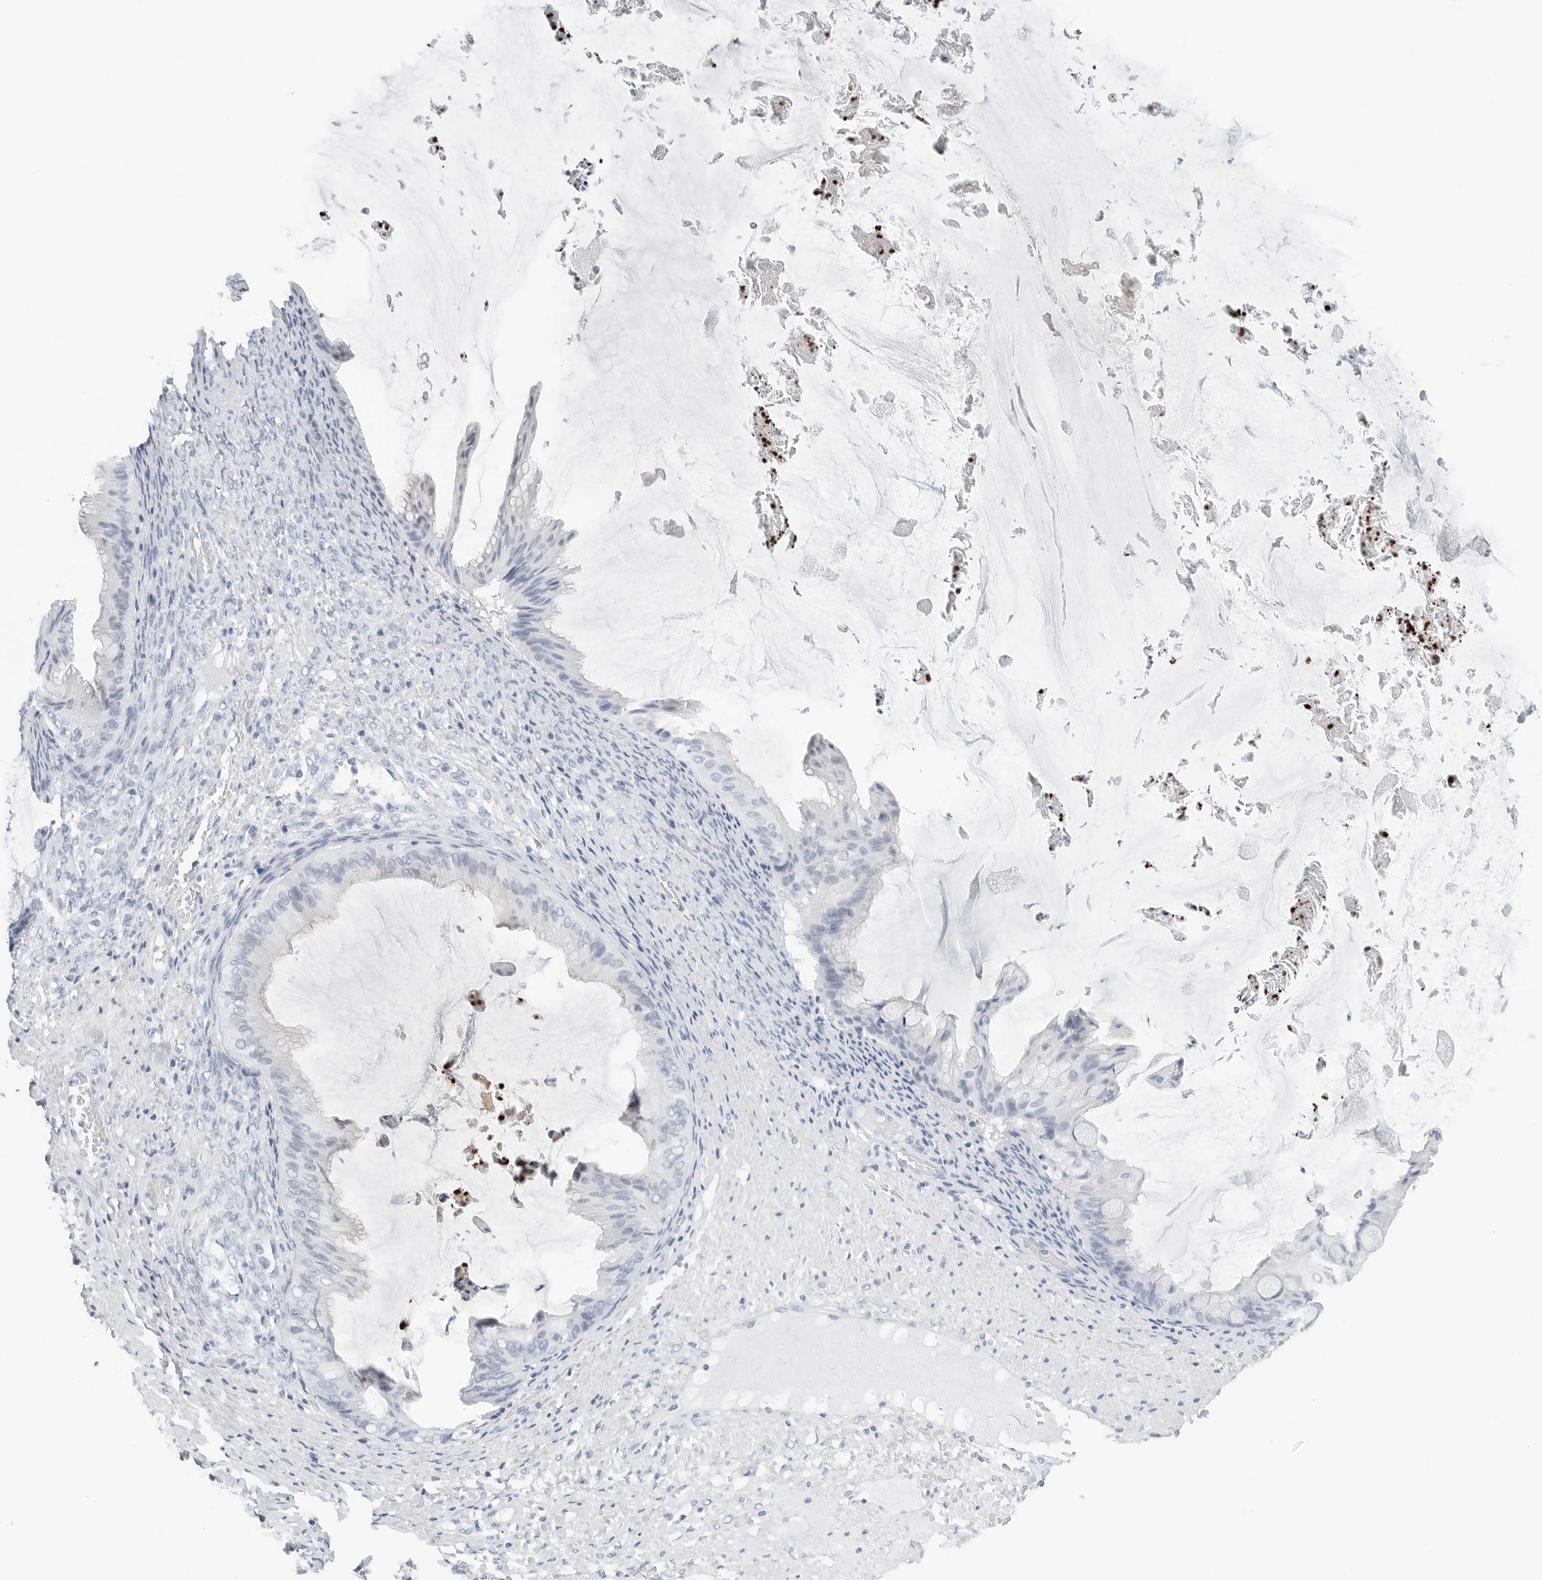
{"staining": {"intensity": "negative", "quantity": "none", "location": "none"}, "tissue": "ovarian cancer", "cell_type": "Tumor cells", "image_type": "cancer", "snomed": [{"axis": "morphology", "description": "Cystadenocarcinoma, mucinous, NOS"}, {"axis": "topography", "description": "Ovary"}], "caption": "Tumor cells show no significant protein staining in ovarian cancer. (DAB immunohistochemistry with hematoxylin counter stain).", "gene": "SLPI", "patient": {"sex": "female", "age": 61}}